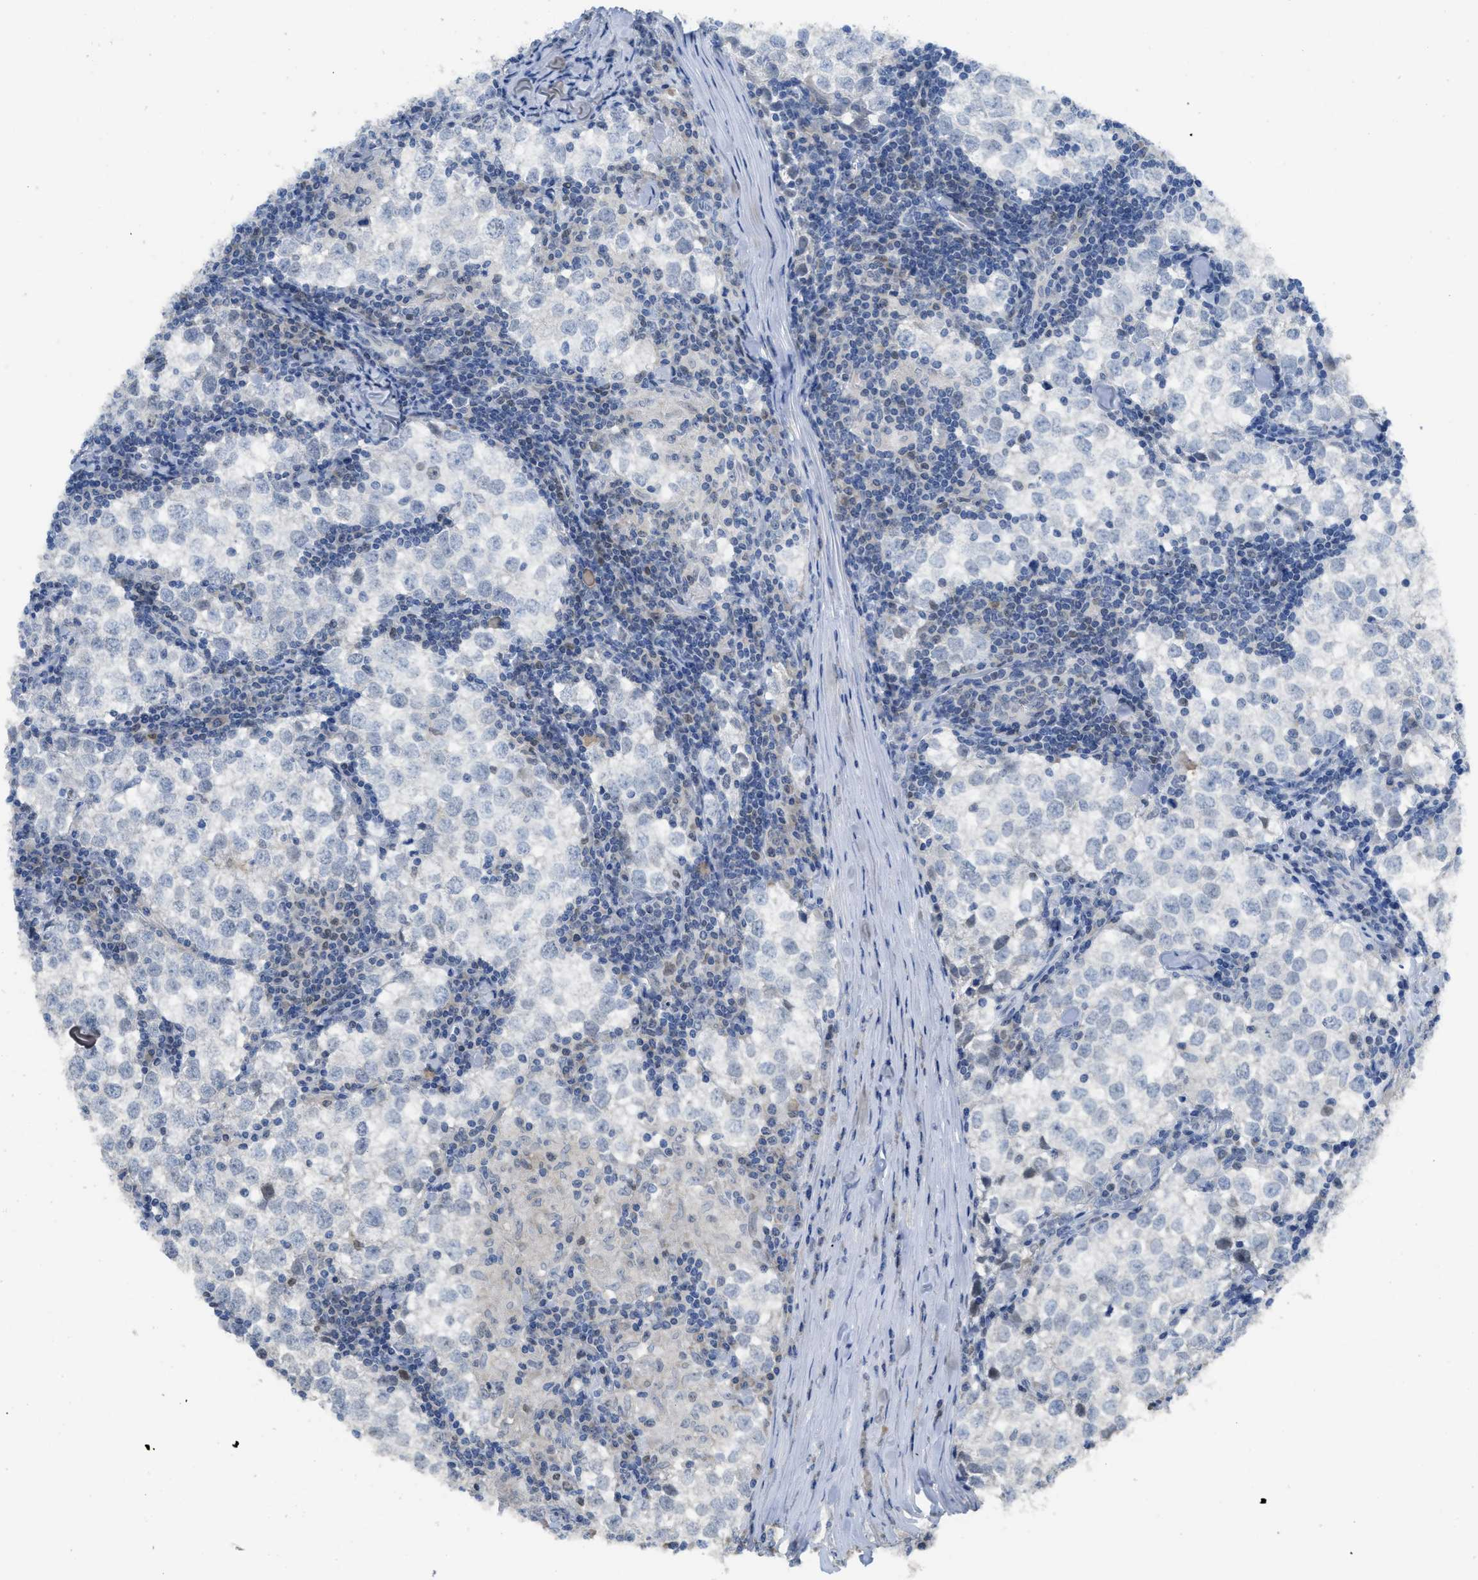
{"staining": {"intensity": "negative", "quantity": "none", "location": "none"}, "tissue": "testis cancer", "cell_type": "Tumor cells", "image_type": "cancer", "snomed": [{"axis": "morphology", "description": "Seminoma, NOS"}, {"axis": "morphology", "description": "Carcinoma, Embryonal, NOS"}, {"axis": "topography", "description": "Testis"}], "caption": "IHC photomicrograph of neoplastic tissue: embryonal carcinoma (testis) stained with DAB (3,3'-diaminobenzidine) demonstrates no significant protein staining in tumor cells.", "gene": "SFXN2", "patient": {"sex": "male", "age": 36}}